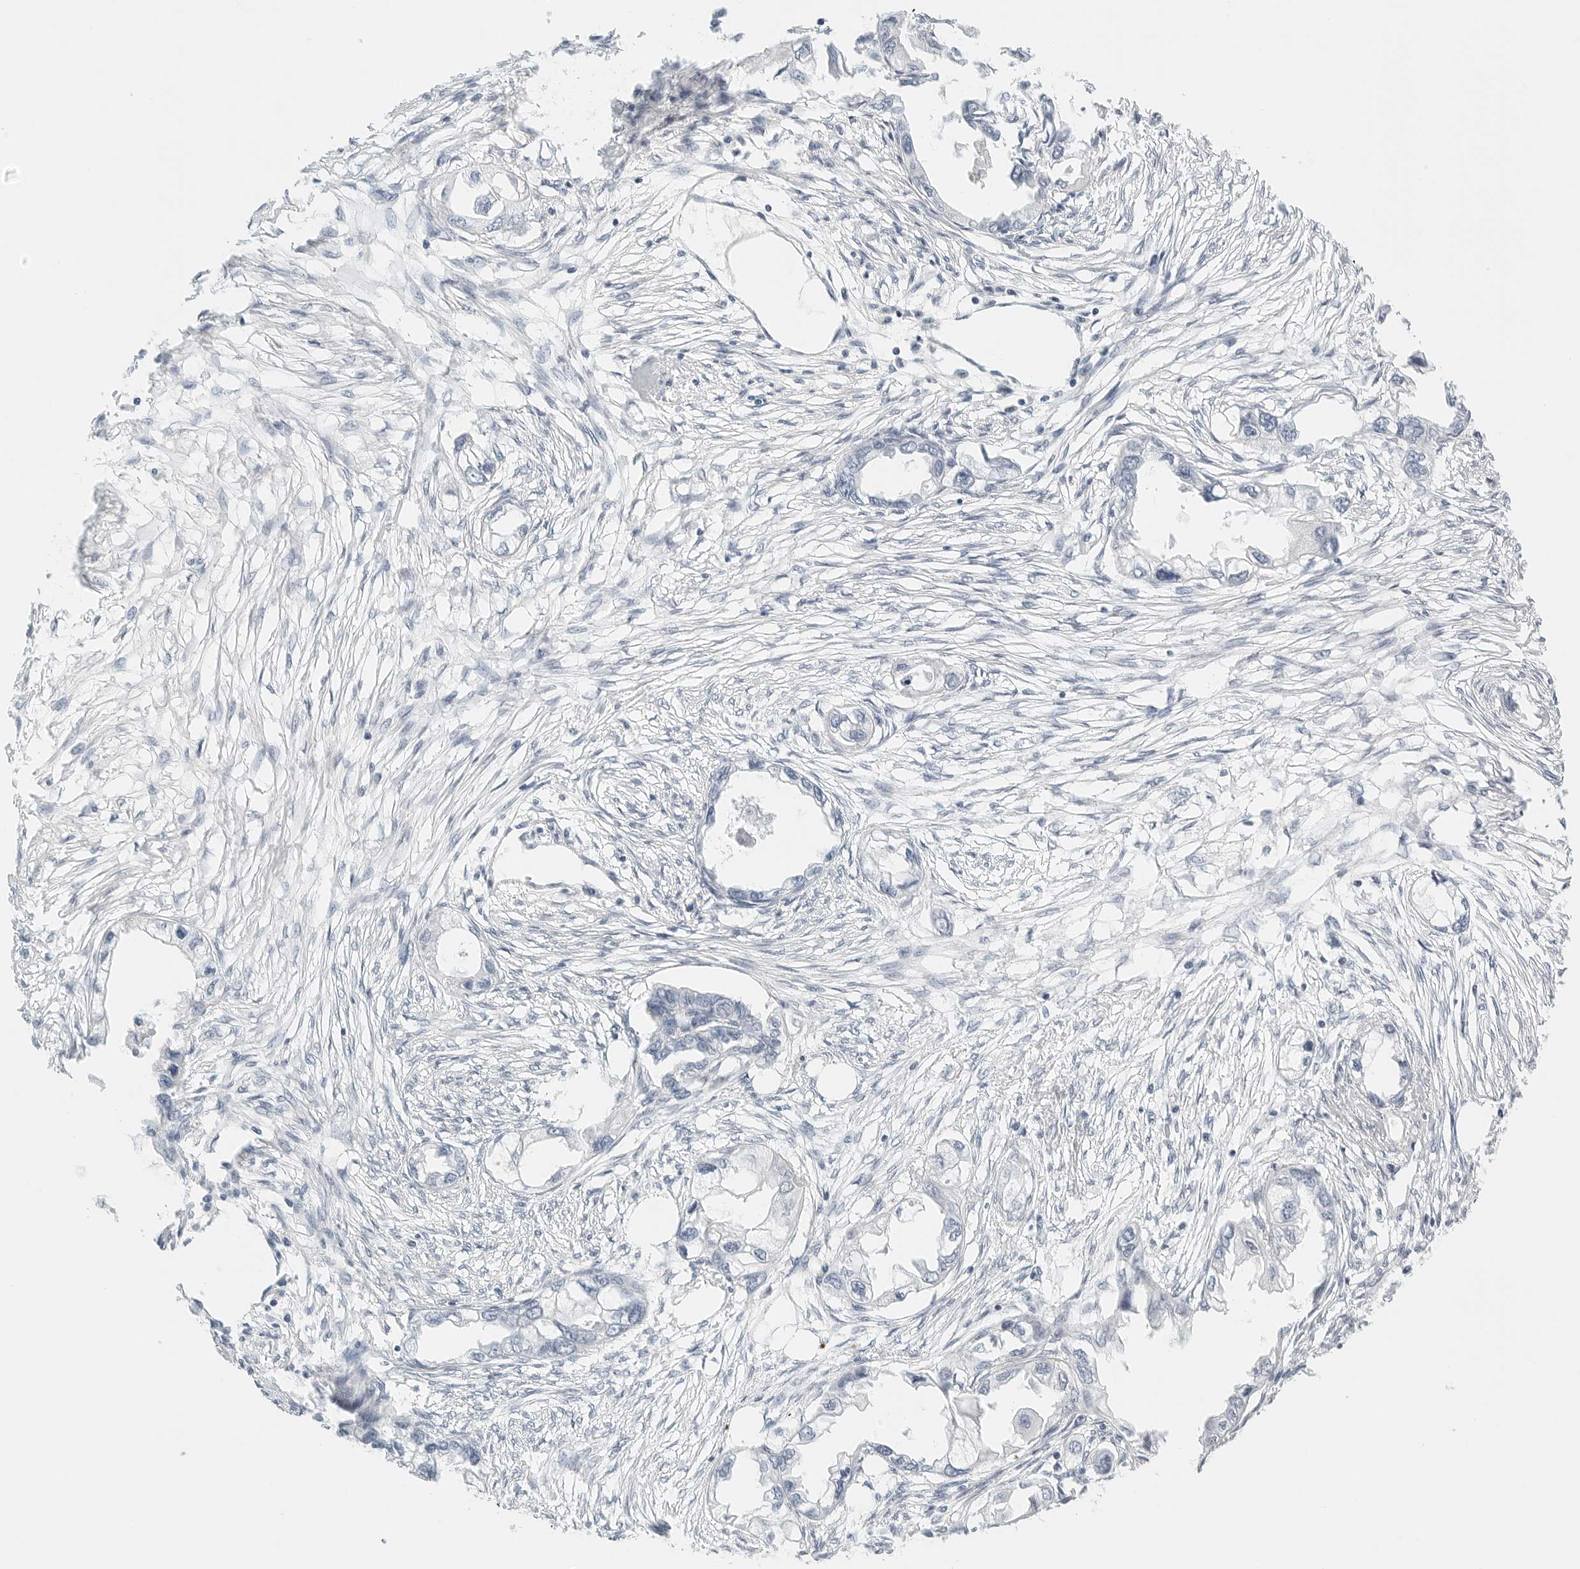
{"staining": {"intensity": "negative", "quantity": "none", "location": "none"}, "tissue": "endometrial cancer", "cell_type": "Tumor cells", "image_type": "cancer", "snomed": [{"axis": "morphology", "description": "Adenocarcinoma, NOS"}, {"axis": "morphology", "description": "Adenocarcinoma, metastatic, NOS"}, {"axis": "topography", "description": "Adipose tissue"}, {"axis": "topography", "description": "Endometrium"}], "caption": "Histopathology image shows no significant protein positivity in tumor cells of endometrial cancer. (Stains: DAB immunohistochemistry with hematoxylin counter stain, Microscopy: brightfield microscopy at high magnification).", "gene": "PKDCC", "patient": {"sex": "female", "age": 67}}